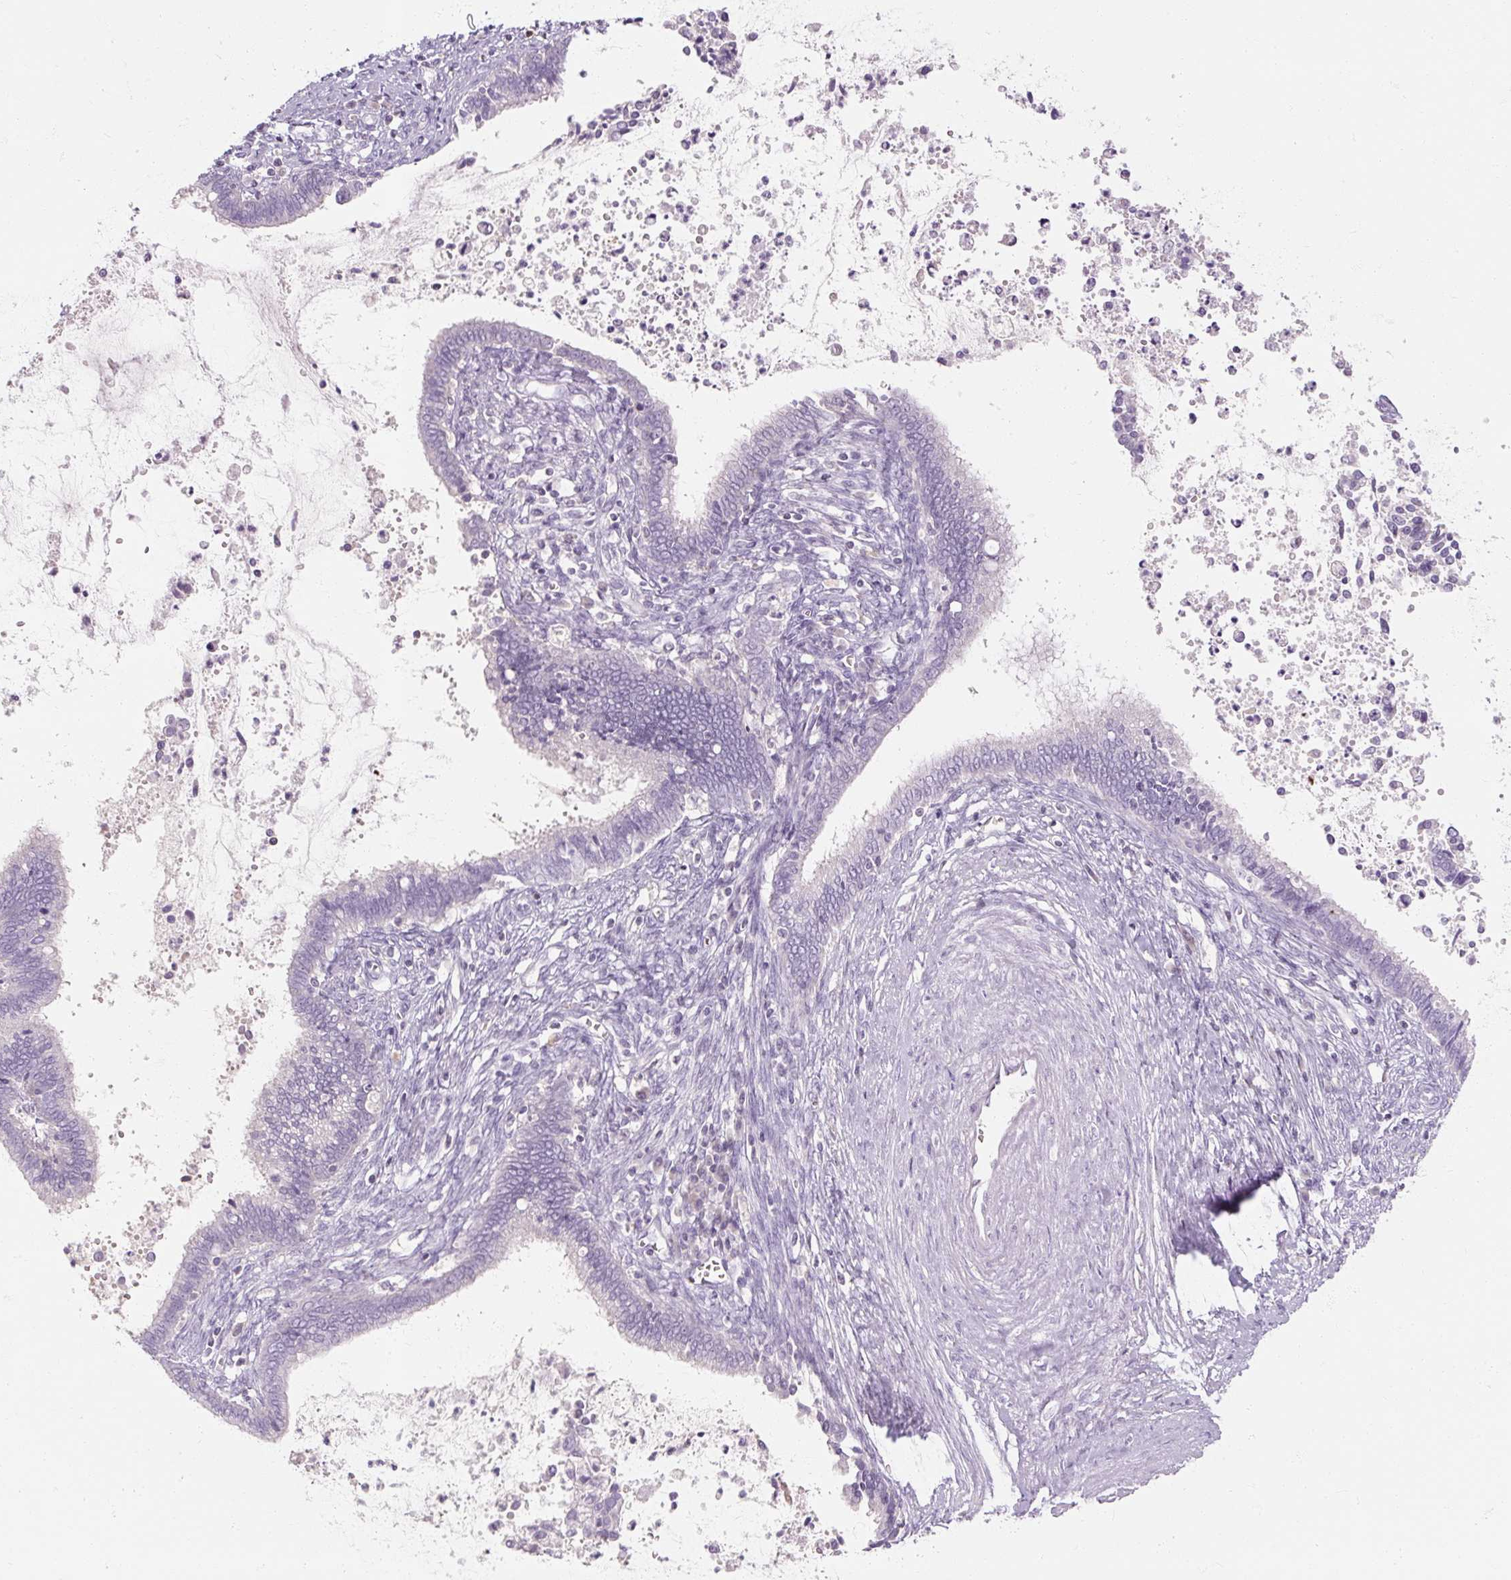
{"staining": {"intensity": "negative", "quantity": "none", "location": "none"}, "tissue": "cervical cancer", "cell_type": "Tumor cells", "image_type": "cancer", "snomed": [{"axis": "morphology", "description": "Adenocarcinoma, NOS"}, {"axis": "topography", "description": "Cervix"}], "caption": "Tumor cells are negative for brown protein staining in cervical adenocarcinoma.", "gene": "NFE2L3", "patient": {"sex": "female", "age": 44}}